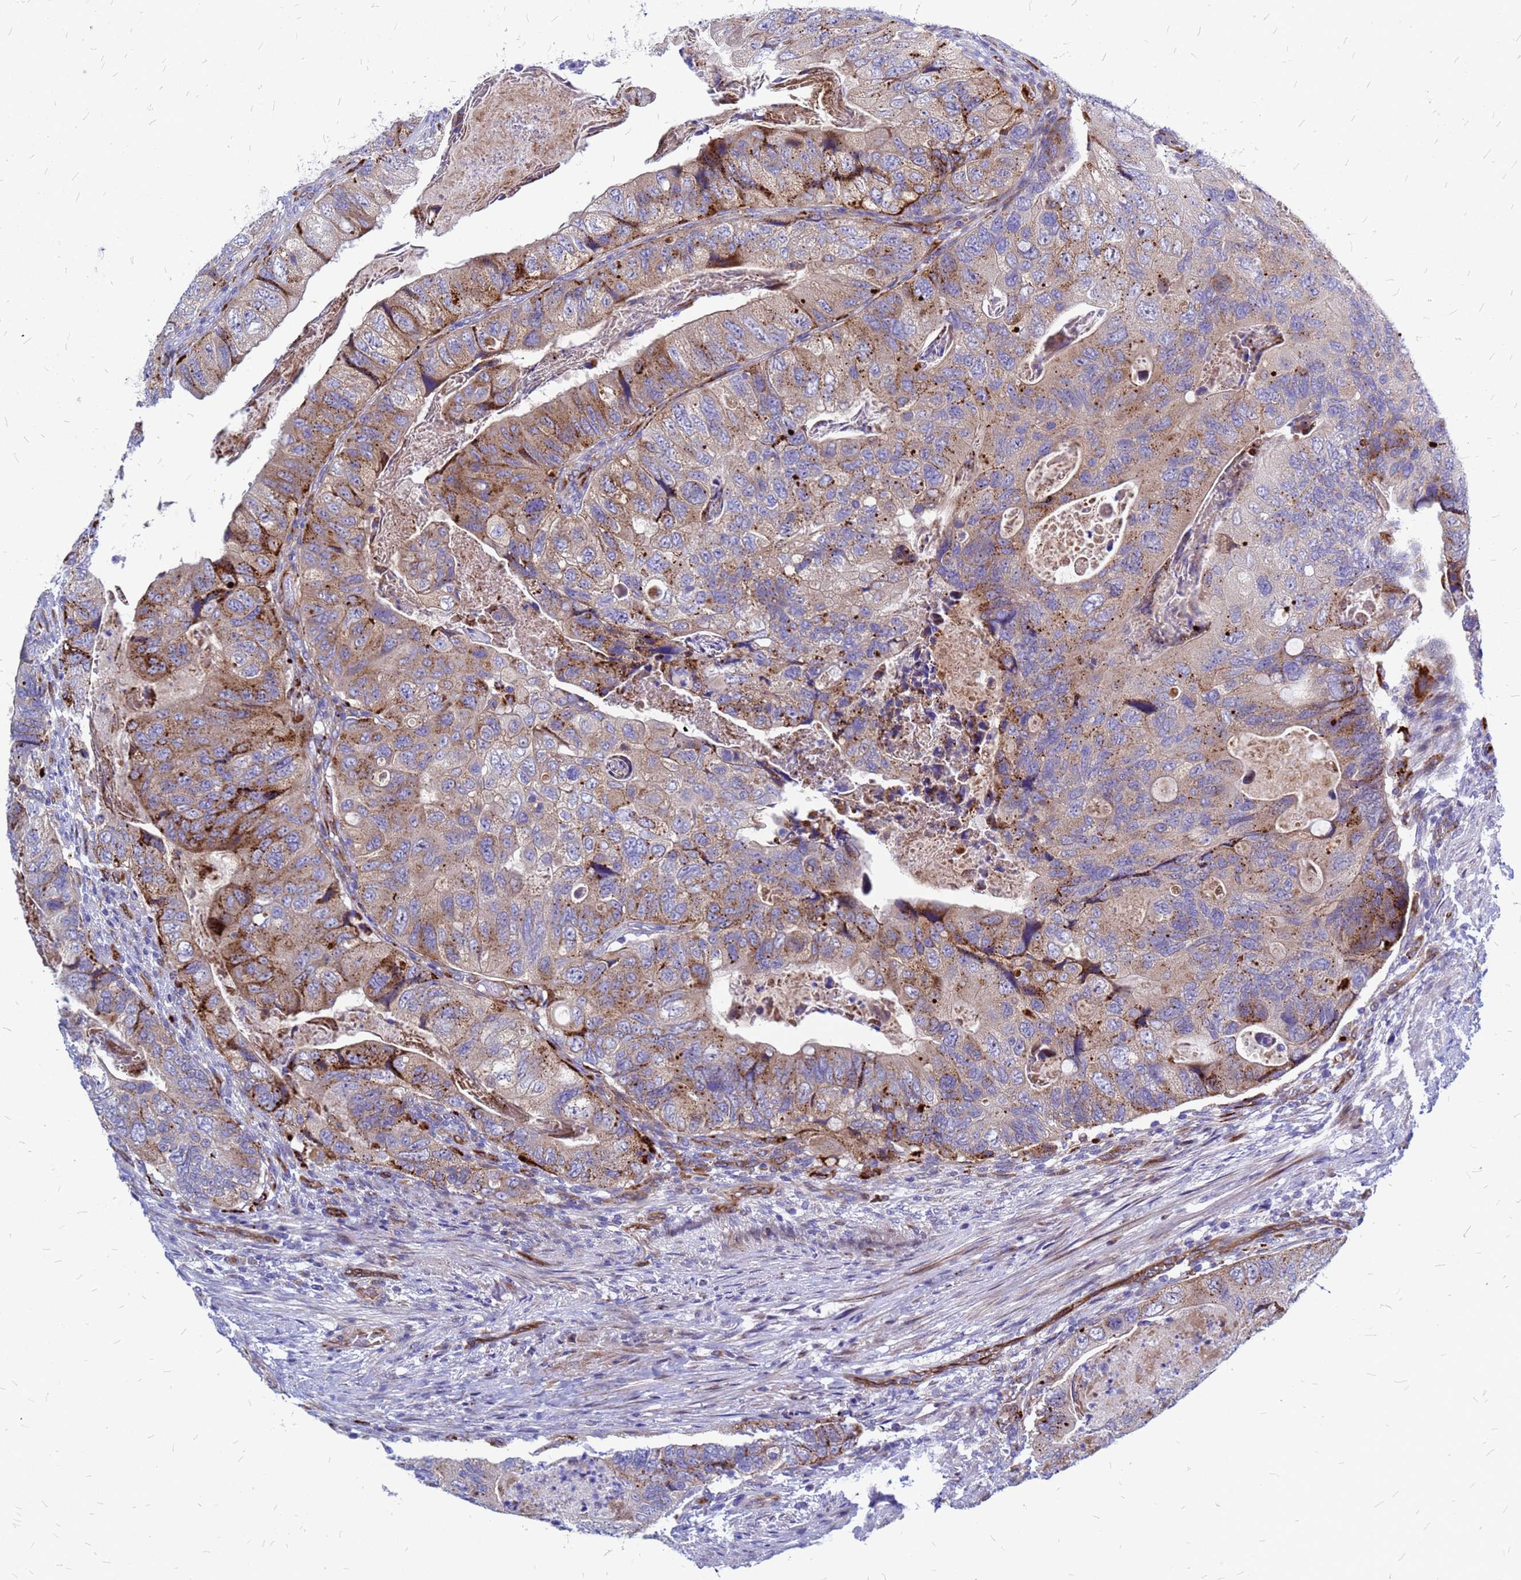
{"staining": {"intensity": "weak", "quantity": "25%-75%", "location": "cytoplasmic/membranous"}, "tissue": "colorectal cancer", "cell_type": "Tumor cells", "image_type": "cancer", "snomed": [{"axis": "morphology", "description": "Adenocarcinoma, NOS"}, {"axis": "topography", "description": "Rectum"}], "caption": "Protein expression analysis of human colorectal cancer (adenocarcinoma) reveals weak cytoplasmic/membranous positivity in about 25%-75% of tumor cells.", "gene": "NOSTRIN", "patient": {"sex": "male", "age": 63}}